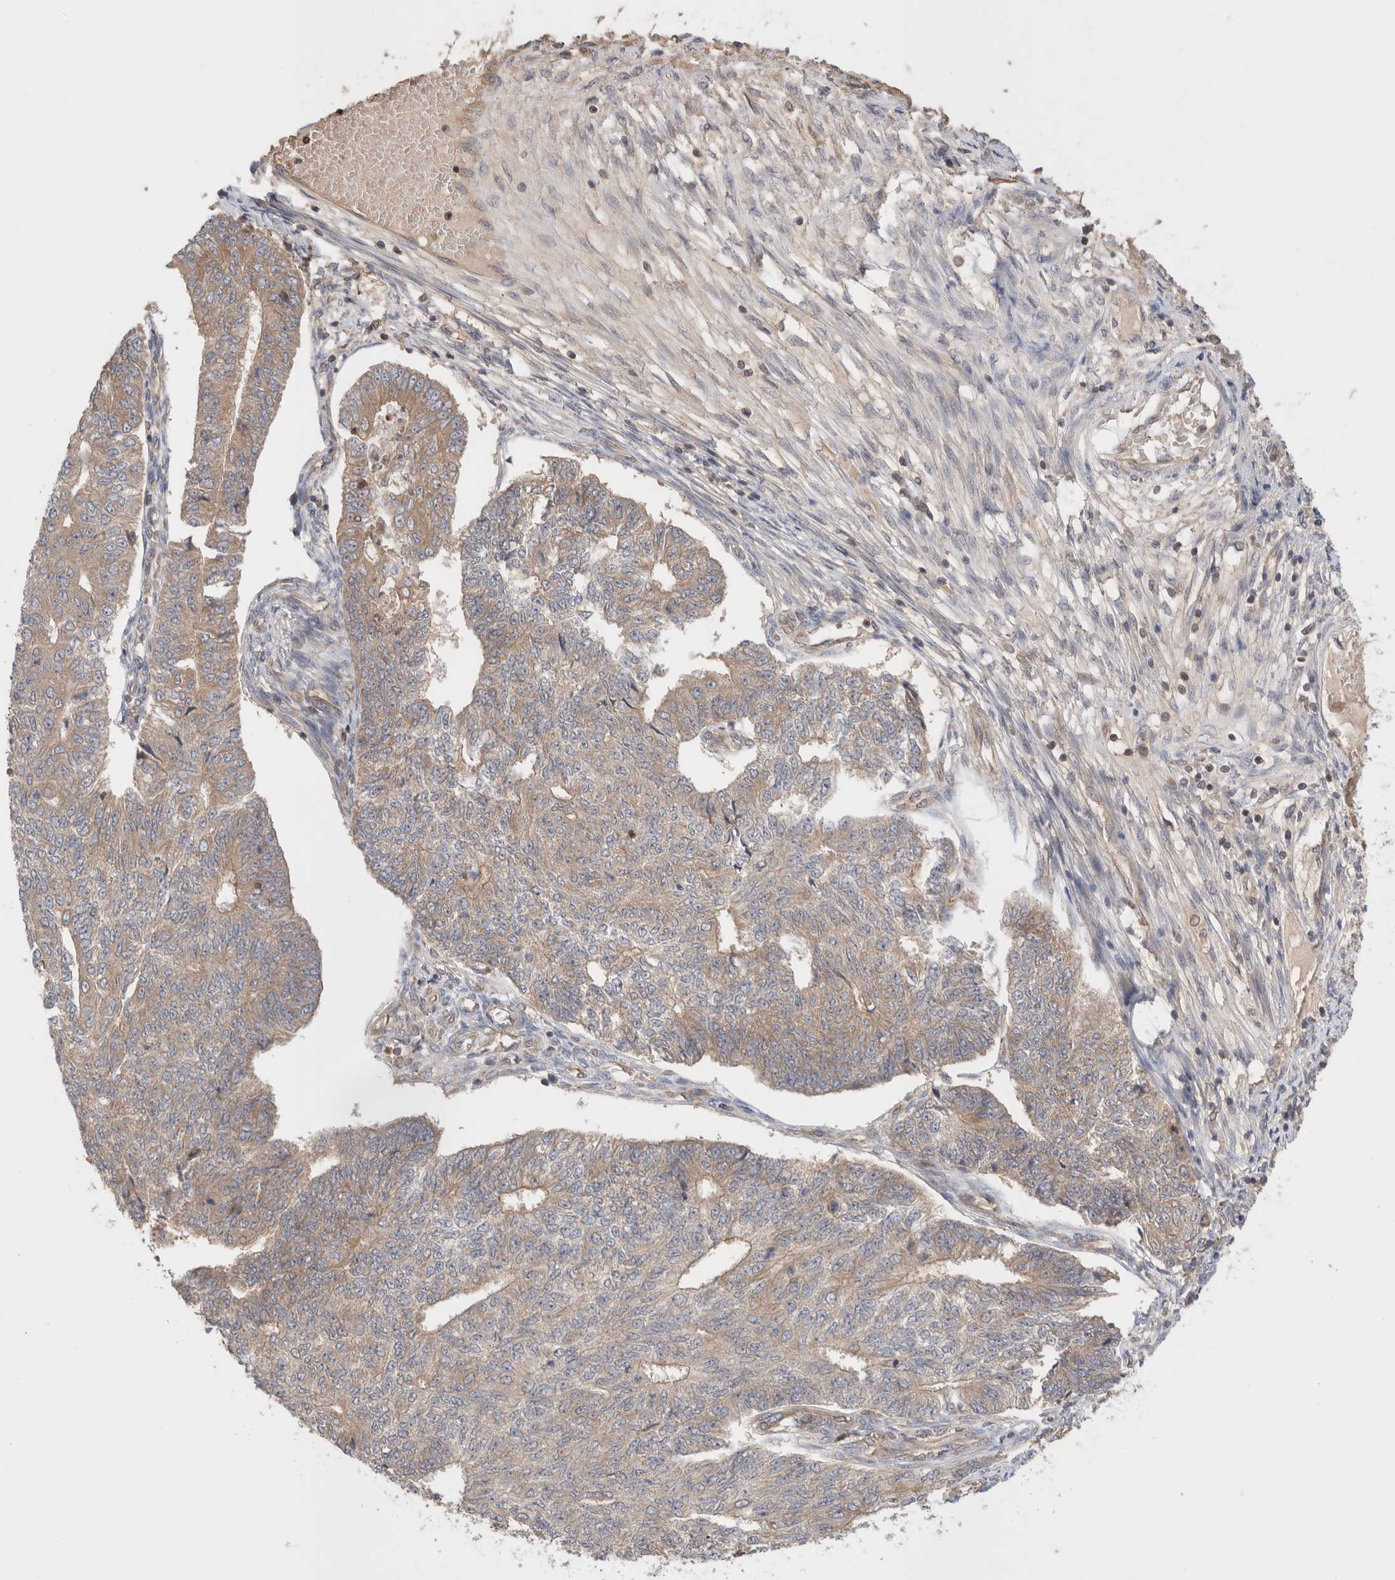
{"staining": {"intensity": "moderate", "quantity": "25%-75%", "location": "cytoplasmic/membranous"}, "tissue": "endometrial cancer", "cell_type": "Tumor cells", "image_type": "cancer", "snomed": [{"axis": "morphology", "description": "Adenocarcinoma, NOS"}, {"axis": "topography", "description": "Endometrium"}], "caption": "Endometrial cancer (adenocarcinoma) was stained to show a protein in brown. There is medium levels of moderate cytoplasmic/membranous expression in about 25%-75% of tumor cells.", "gene": "SIKE1", "patient": {"sex": "female", "age": 32}}